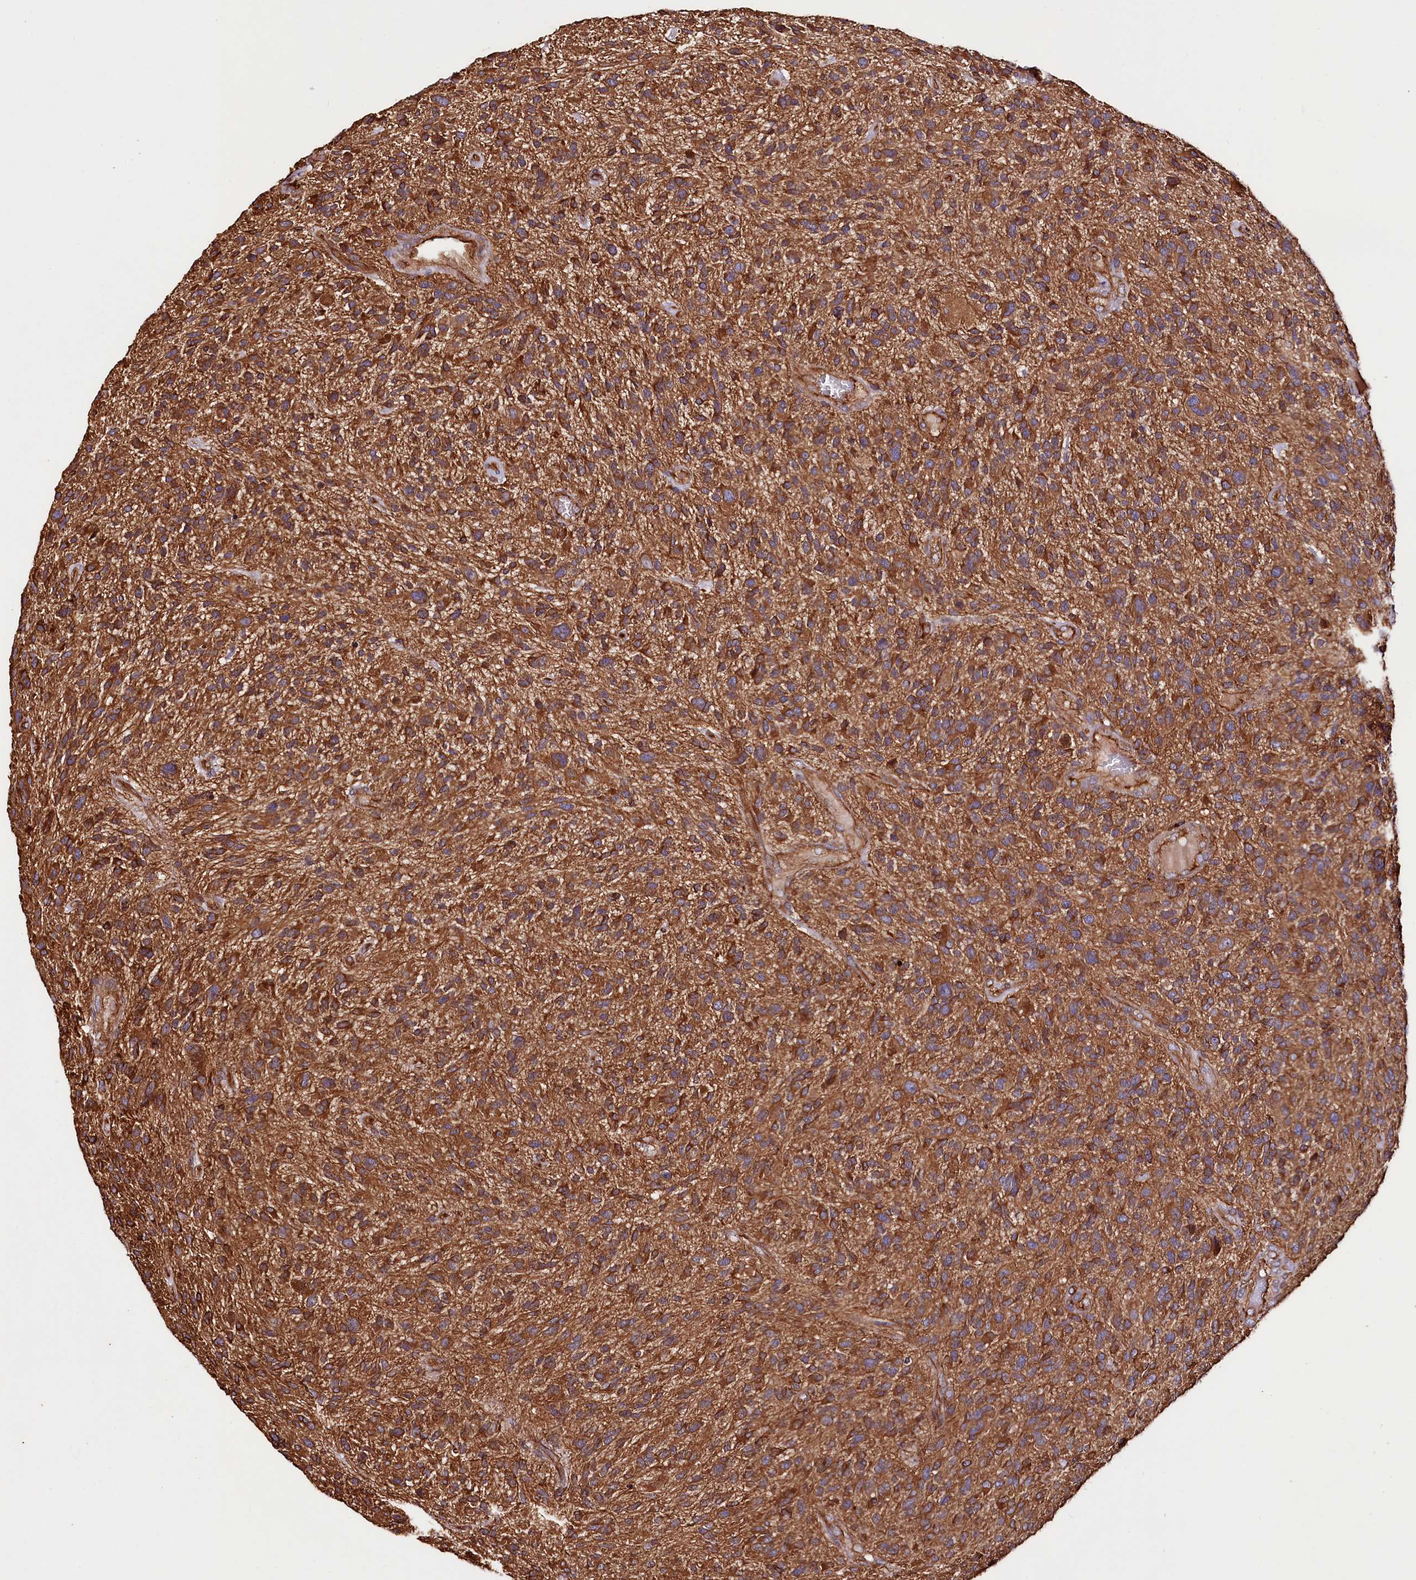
{"staining": {"intensity": "strong", "quantity": ">75%", "location": "cytoplasmic/membranous"}, "tissue": "glioma", "cell_type": "Tumor cells", "image_type": "cancer", "snomed": [{"axis": "morphology", "description": "Glioma, malignant, High grade"}, {"axis": "topography", "description": "Brain"}], "caption": "The micrograph exhibits staining of high-grade glioma (malignant), revealing strong cytoplasmic/membranous protein positivity (brown color) within tumor cells.", "gene": "CEP295", "patient": {"sex": "male", "age": 47}}